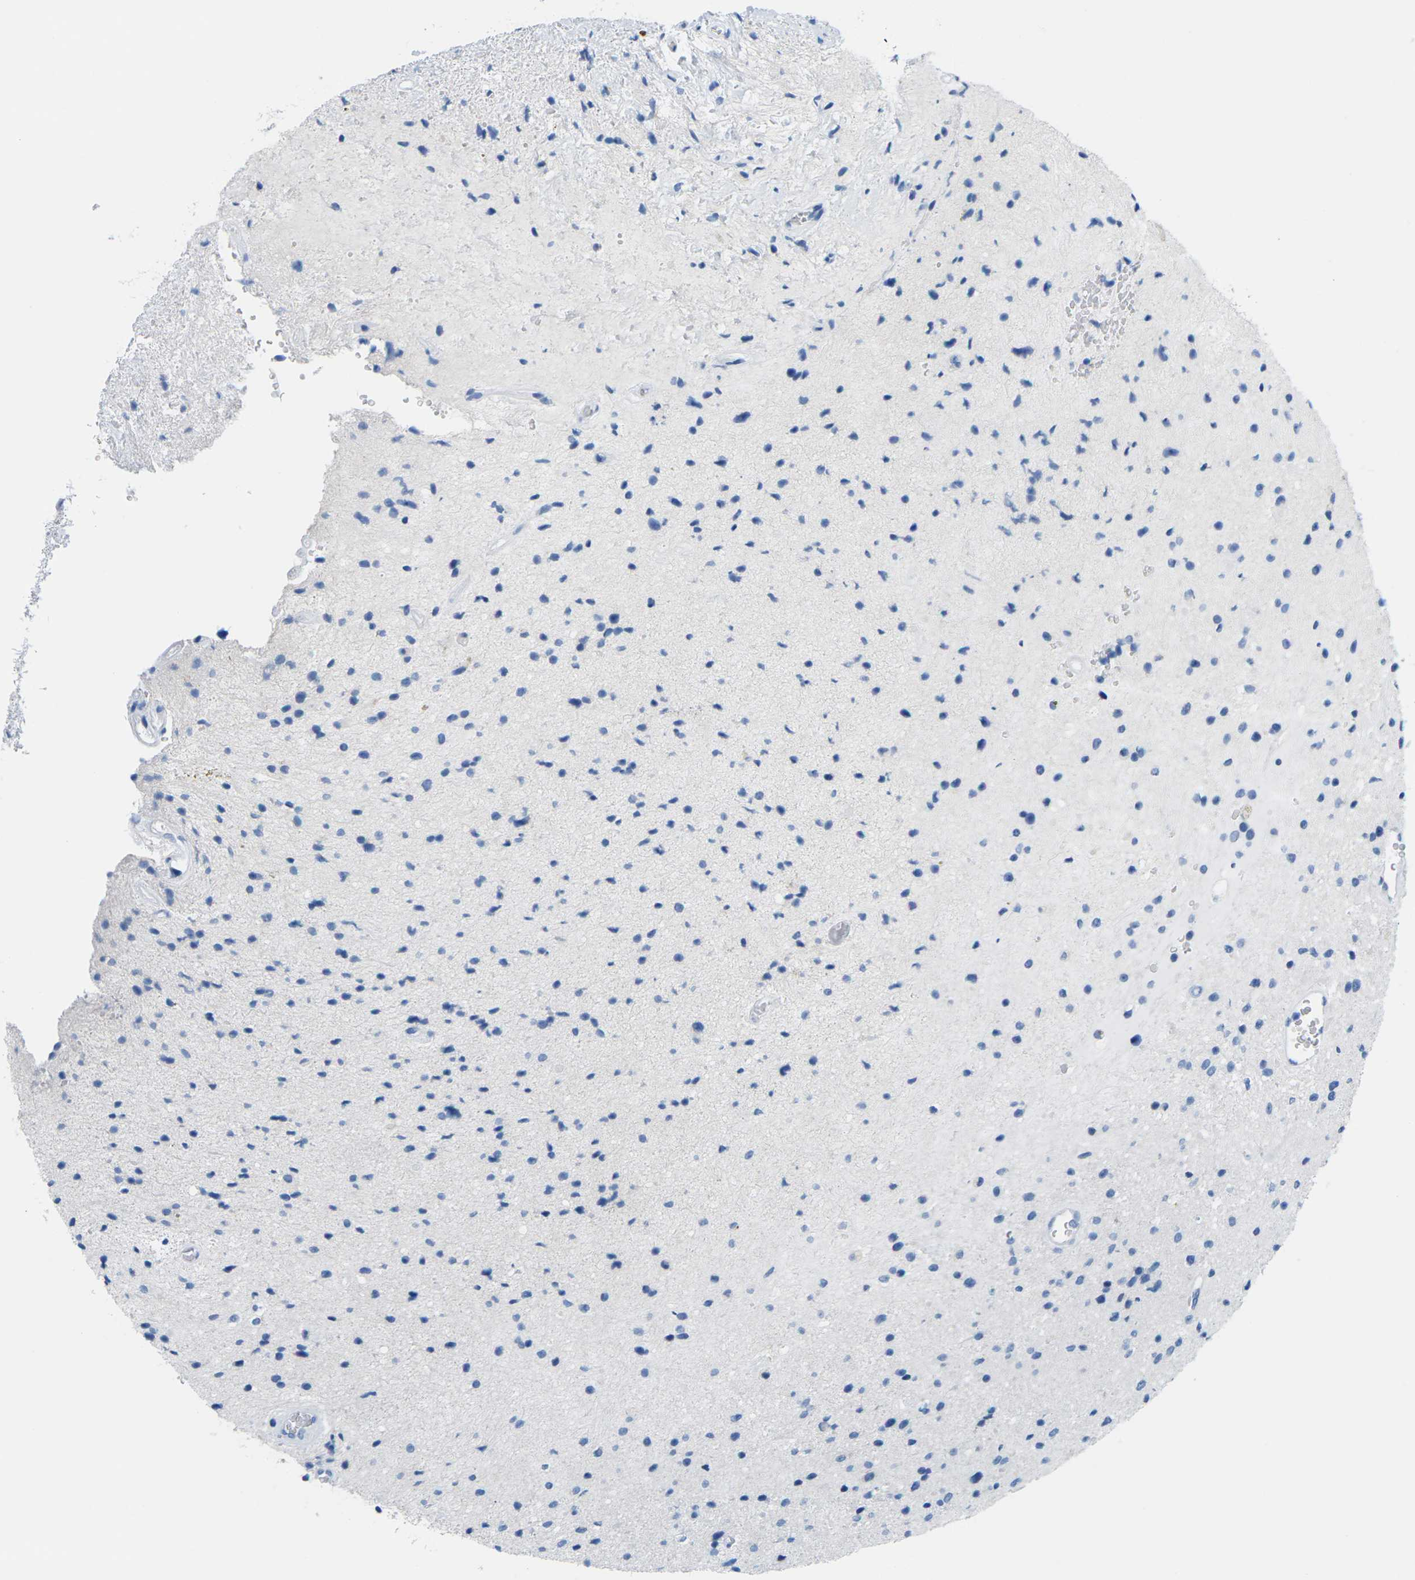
{"staining": {"intensity": "negative", "quantity": "none", "location": "none"}, "tissue": "glioma", "cell_type": "Tumor cells", "image_type": "cancer", "snomed": [{"axis": "morphology", "description": "Glioma, malignant, High grade"}, {"axis": "topography", "description": "Brain"}], "caption": "Human malignant high-grade glioma stained for a protein using IHC reveals no positivity in tumor cells.", "gene": "SLC12A1", "patient": {"sex": "male", "age": 33}}